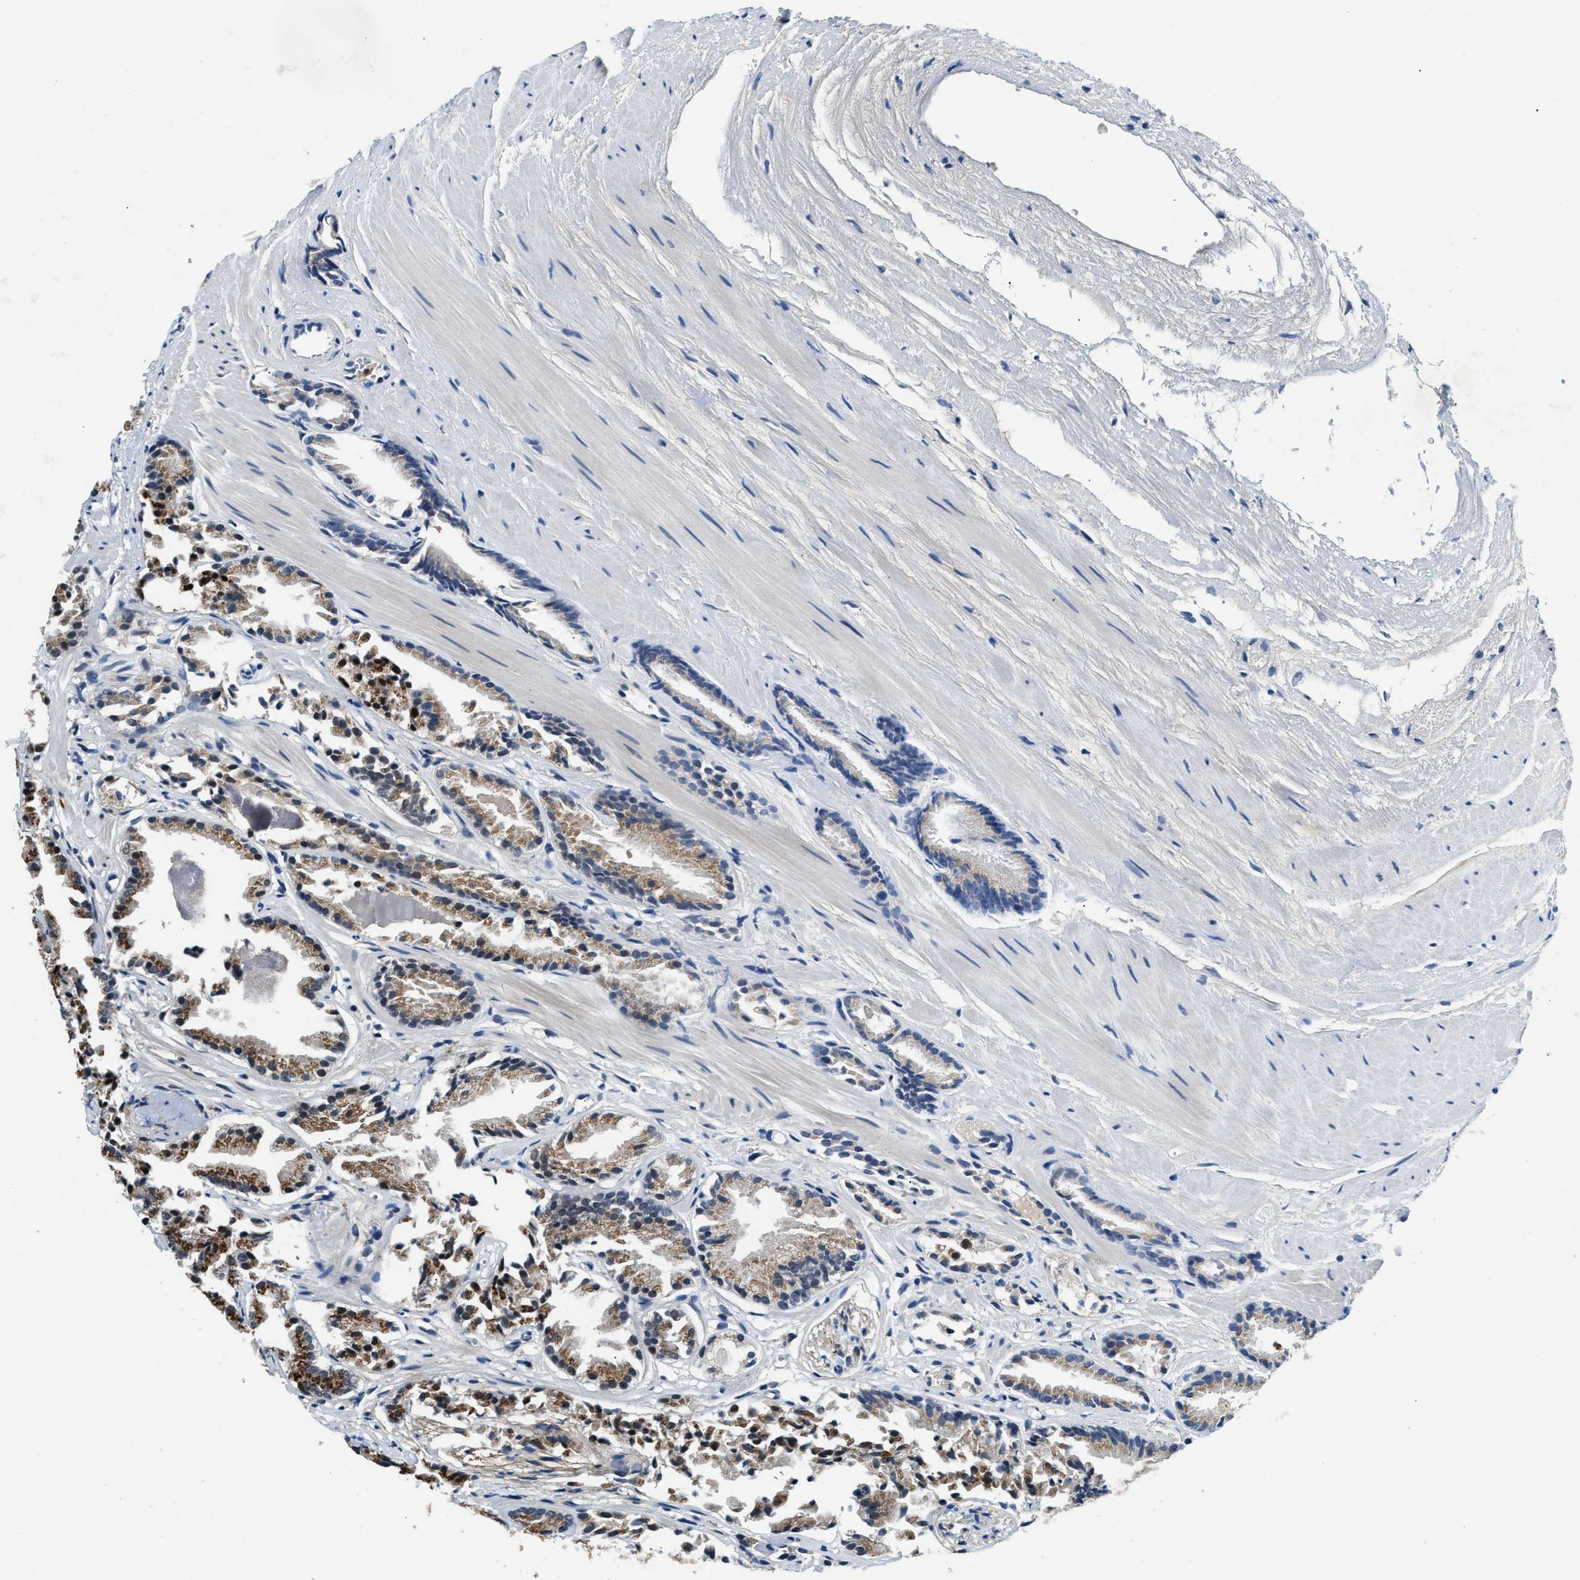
{"staining": {"intensity": "strong", "quantity": ">75%", "location": "cytoplasmic/membranous"}, "tissue": "prostate cancer", "cell_type": "Tumor cells", "image_type": "cancer", "snomed": [{"axis": "morphology", "description": "Adenocarcinoma, Low grade"}, {"axis": "topography", "description": "Prostate"}], "caption": "Prostate cancer (low-grade adenocarcinoma) stained for a protein (brown) demonstrates strong cytoplasmic/membranous positive staining in about >75% of tumor cells.", "gene": "COPS2", "patient": {"sex": "male", "age": 51}}